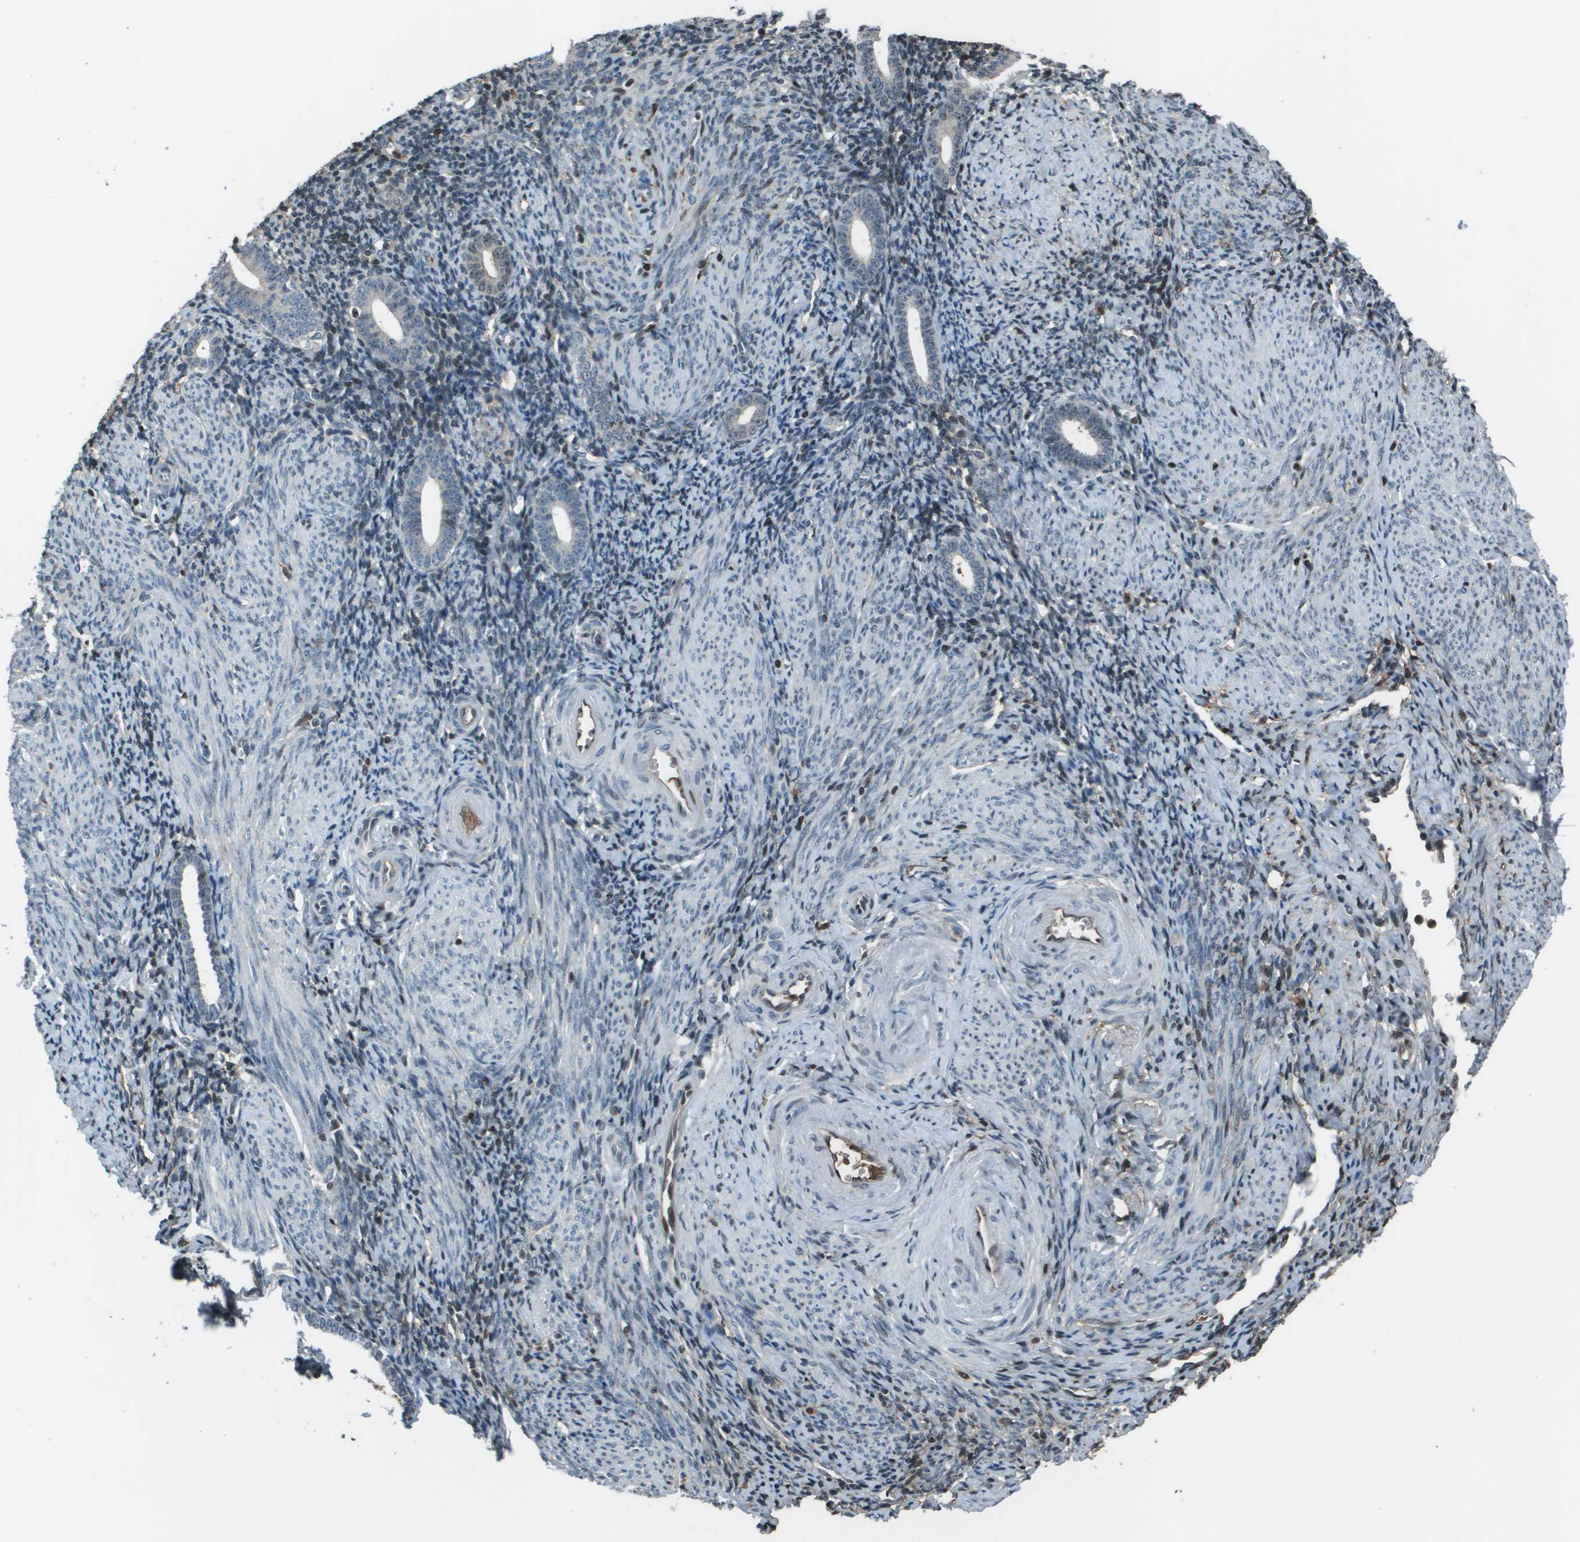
{"staining": {"intensity": "moderate", "quantity": "<25%", "location": "nuclear"}, "tissue": "endometrium", "cell_type": "Cells in endometrial stroma", "image_type": "normal", "snomed": [{"axis": "morphology", "description": "Normal tissue, NOS"}, {"axis": "topography", "description": "Endometrium"}], "caption": "Immunohistochemistry (DAB (3,3'-diaminobenzidine)) staining of benign human endometrium demonstrates moderate nuclear protein expression in approximately <25% of cells in endometrial stroma. The protein of interest is shown in brown color, while the nuclei are stained blue.", "gene": "CXCL12", "patient": {"sex": "female", "age": 50}}